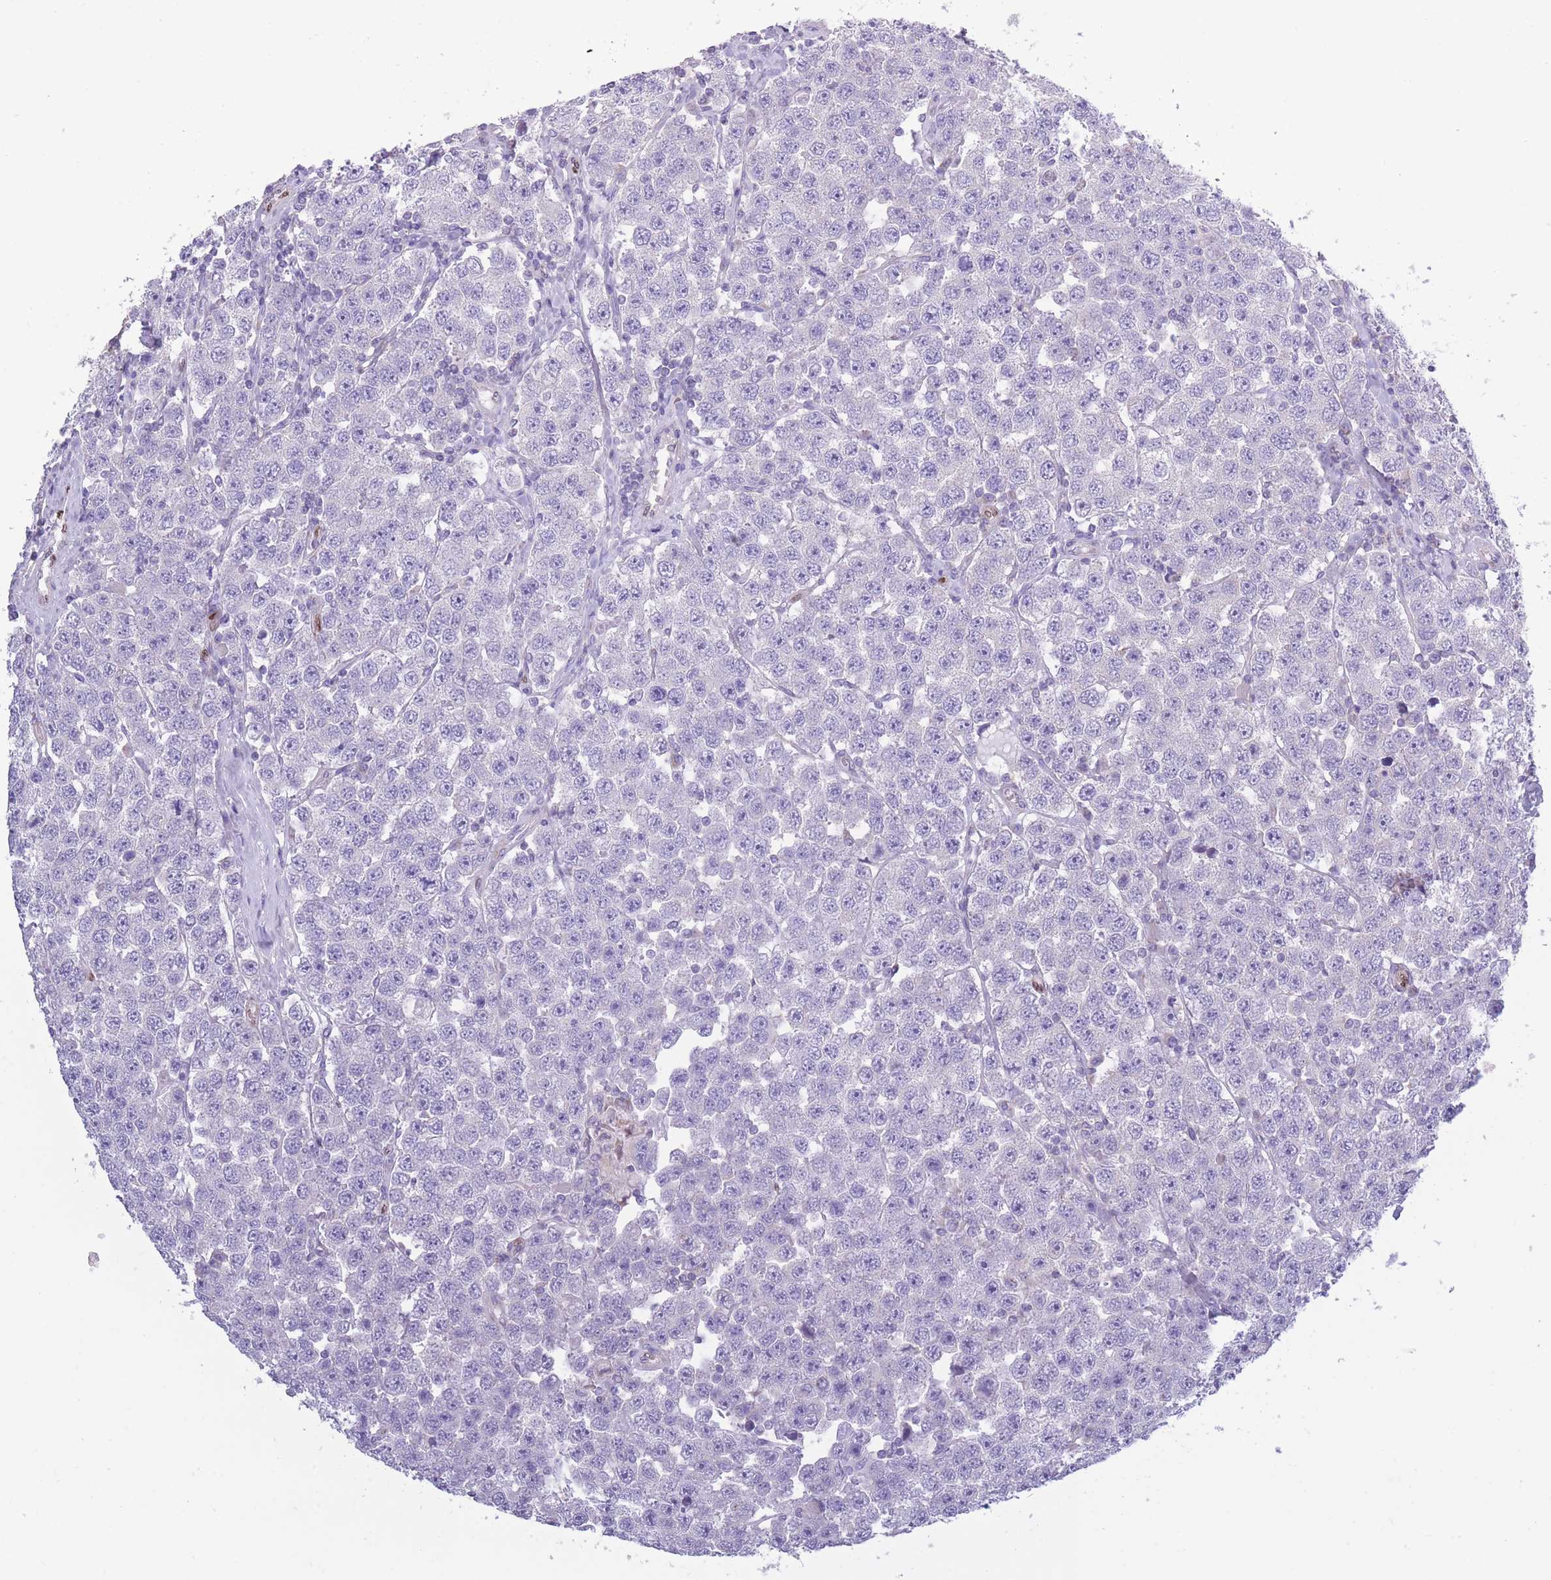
{"staining": {"intensity": "negative", "quantity": "none", "location": "none"}, "tissue": "testis cancer", "cell_type": "Tumor cells", "image_type": "cancer", "snomed": [{"axis": "morphology", "description": "Seminoma, NOS"}, {"axis": "topography", "description": "Testis"}], "caption": "The immunohistochemistry micrograph has no significant positivity in tumor cells of testis cancer (seminoma) tissue.", "gene": "PDHA1", "patient": {"sex": "male", "age": 28}}